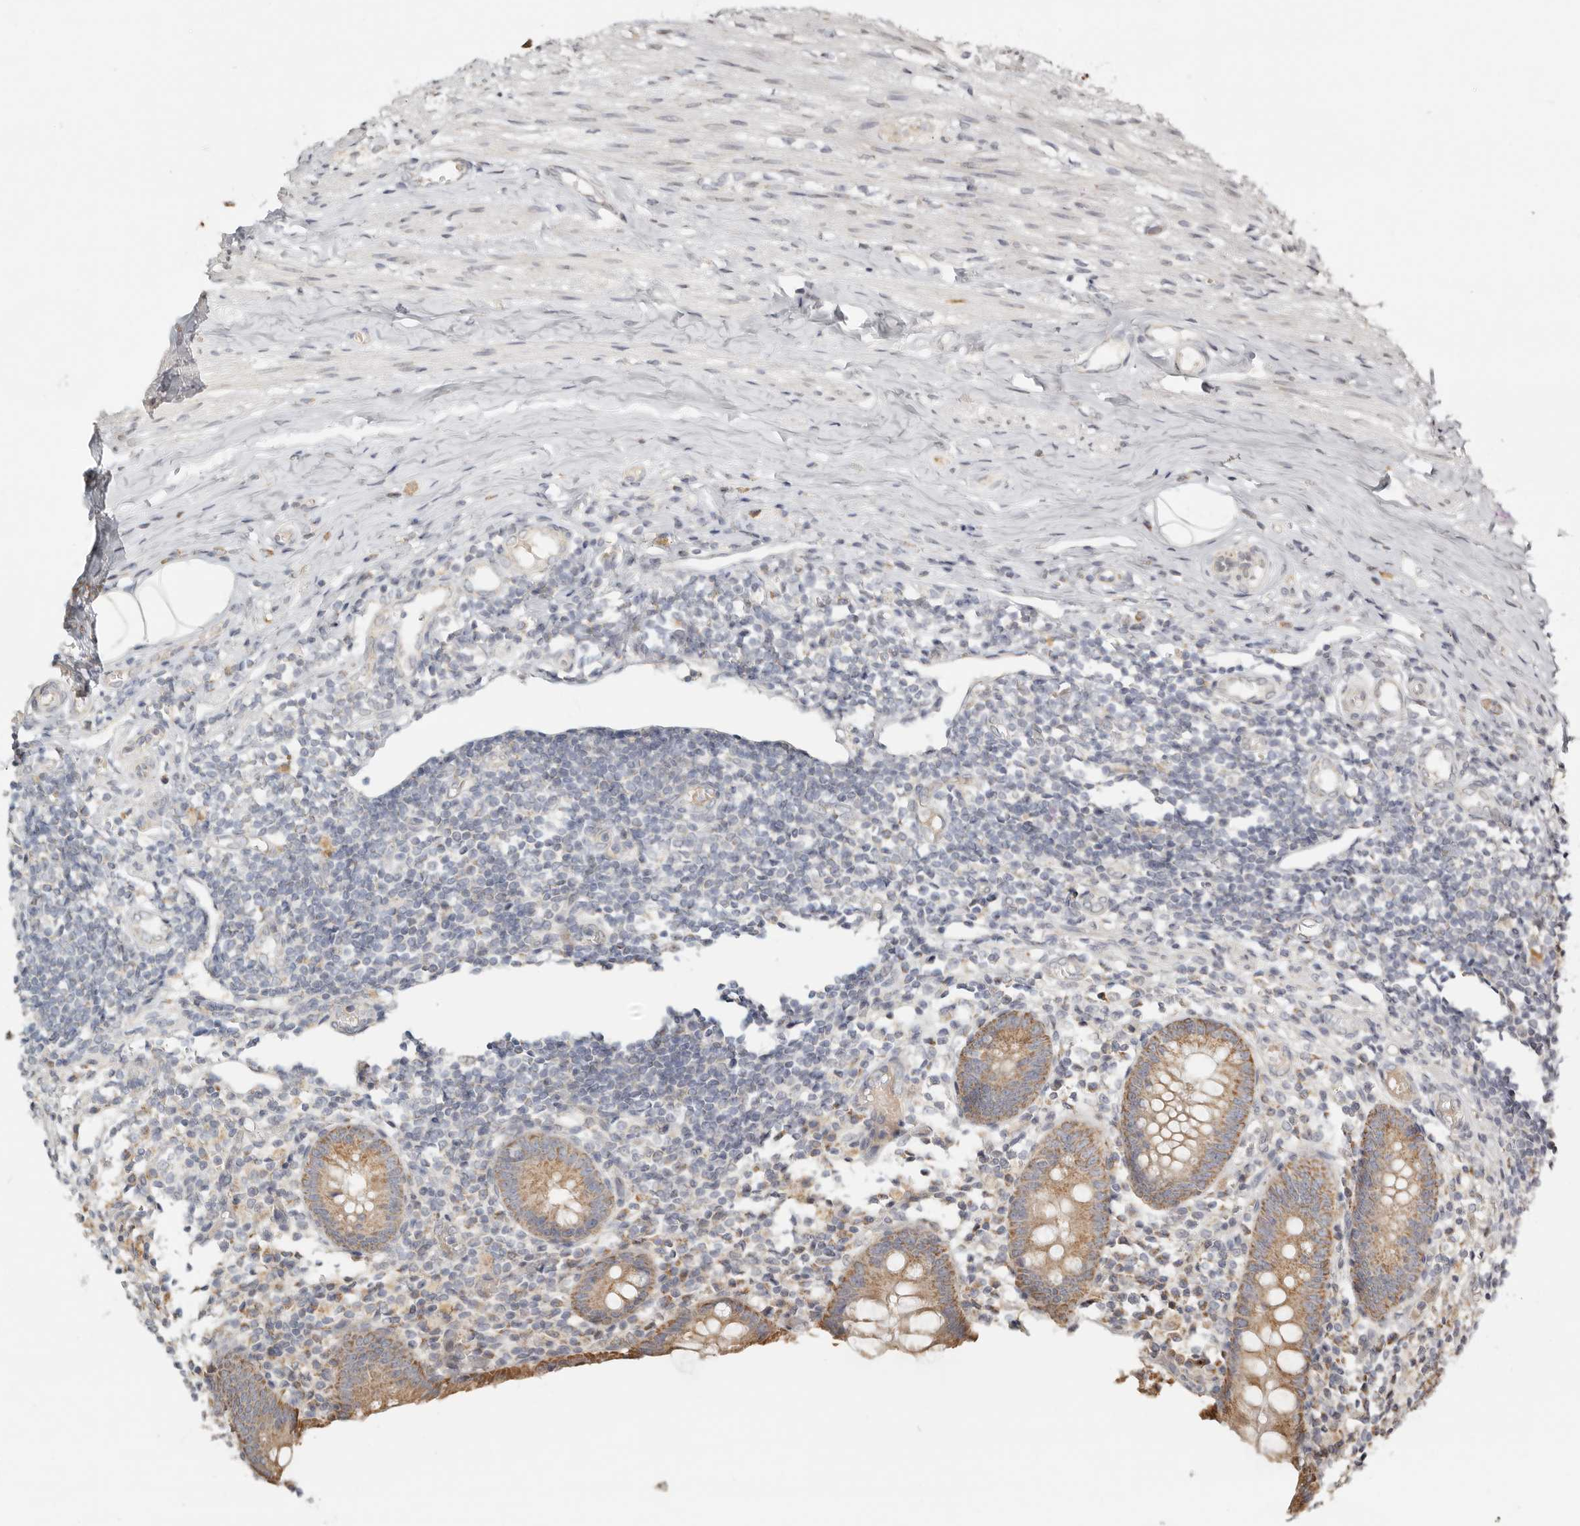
{"staining": {"intensity": "moderate", "quantity": ">75%", "location": "cytoplasmic/membranous"}, "tissue": "appendix", "cell_type": "Glandular cells", "image_type": "normal", "snomed": [{"axis": "morphology", "description": "Normal tissue, NOS"}, {"axis": "topography", "description": "Appendix"}], "caption": "This micrograph reveals benign appendix stained with IHC to label a protein in brown. The cytoplasmic/membranous of glandular cells show moderate positivity for the protein. Nuclei are counter-stained blue.", "gene": "KDF1", "patient": {"sex": "female", "age": 17}}